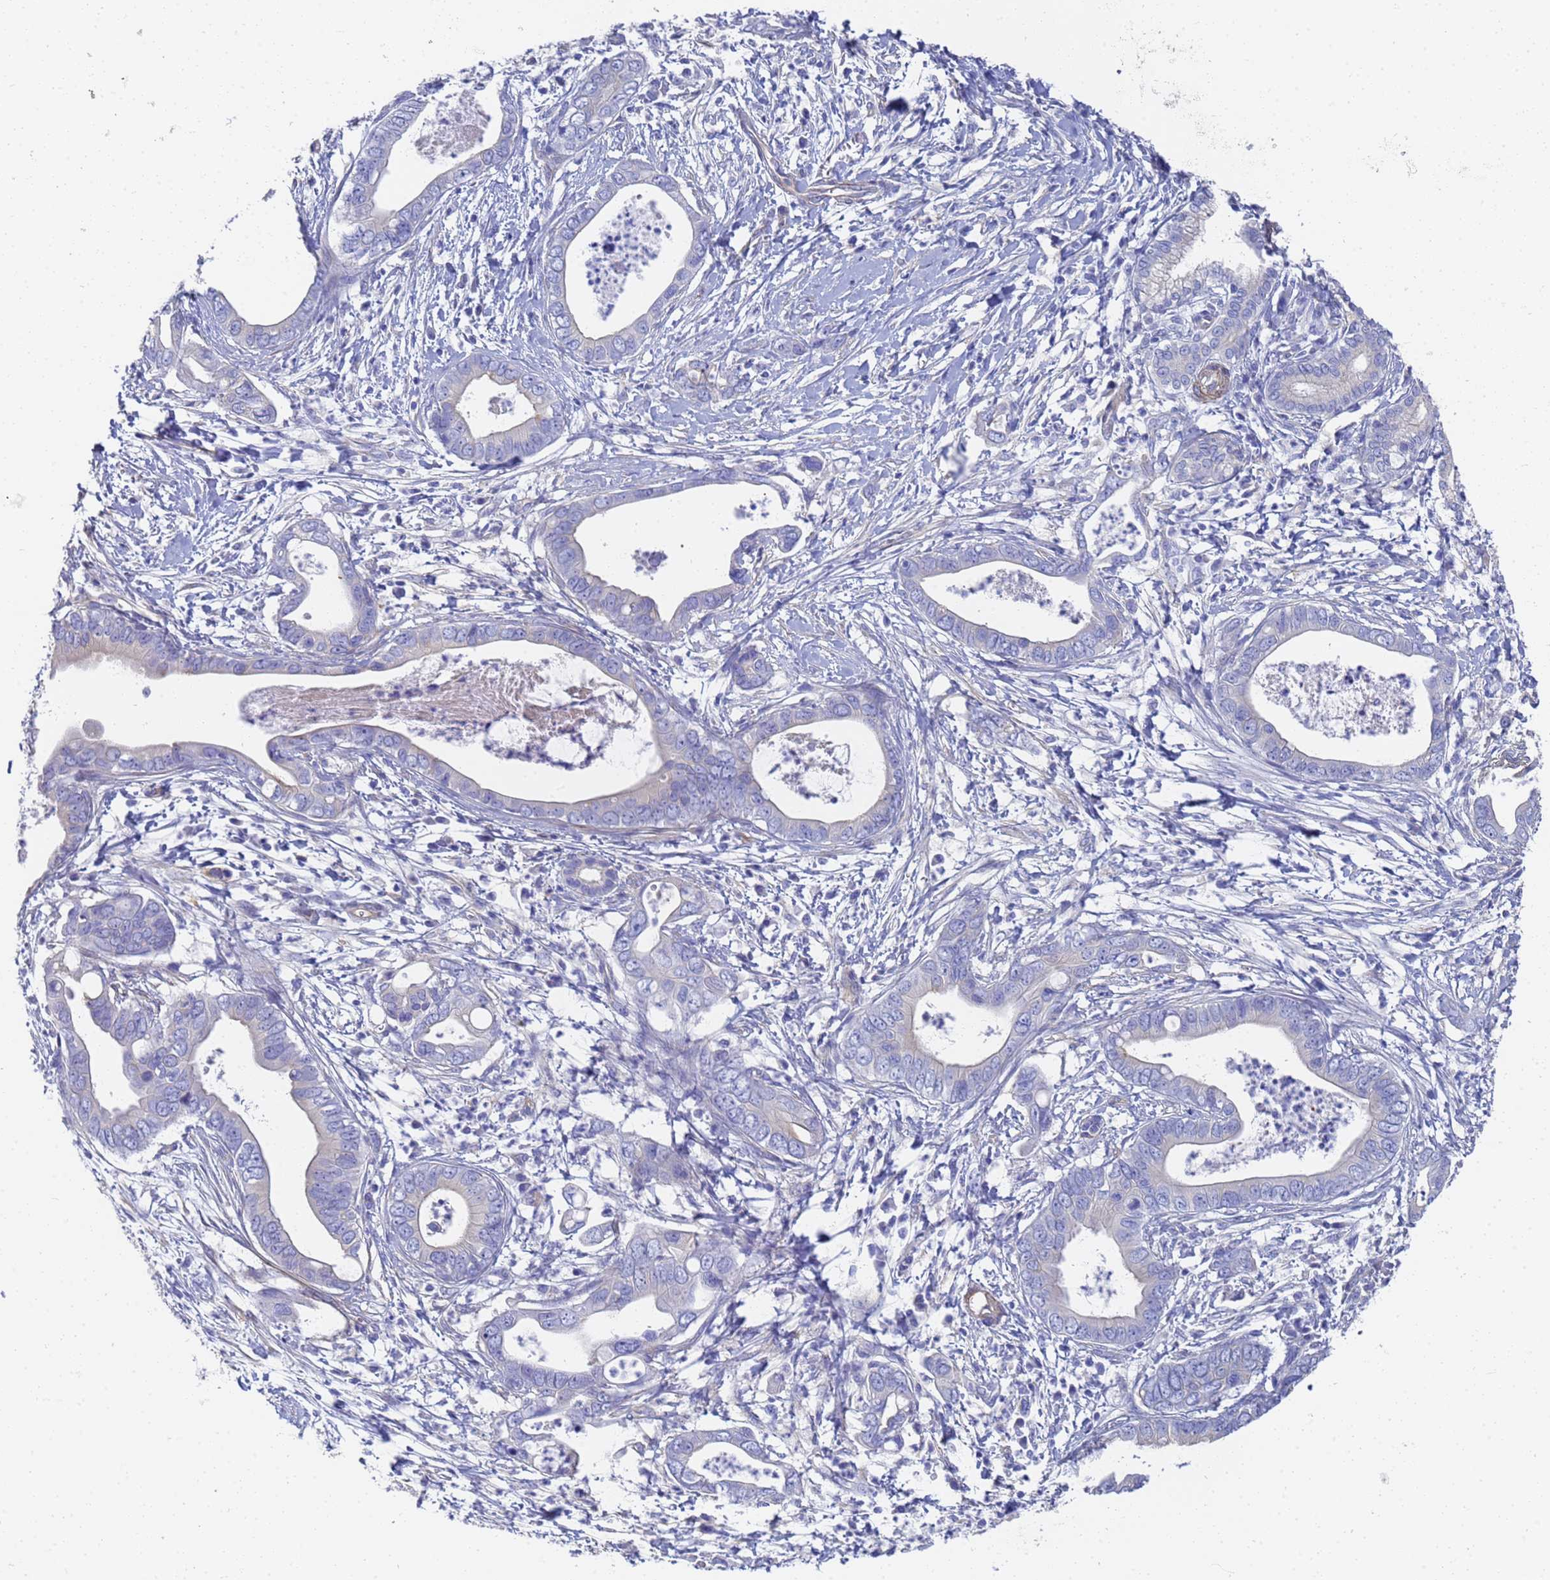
{"staining": {"intensity": "negative", "quantity": "none", "location": "none"}, "tissue": "pancreatic cancer", "cell_type": "Tumor cells", "image_type": "cancer", "snomed": [{"axis": "morphology", "description": "Adenocarcinoma, NOS"}, {"axis": "topography", "description": "Pancreas"}], "caption": "Tumor cells are negative for brown protein staining in pancreatic cancer. The staining is performed using DAB brown chromogen with nuclei counter-stained in using hematoxylin.", "gene": "TUBB1", "patient": {"sex": "male", "age": 75}}